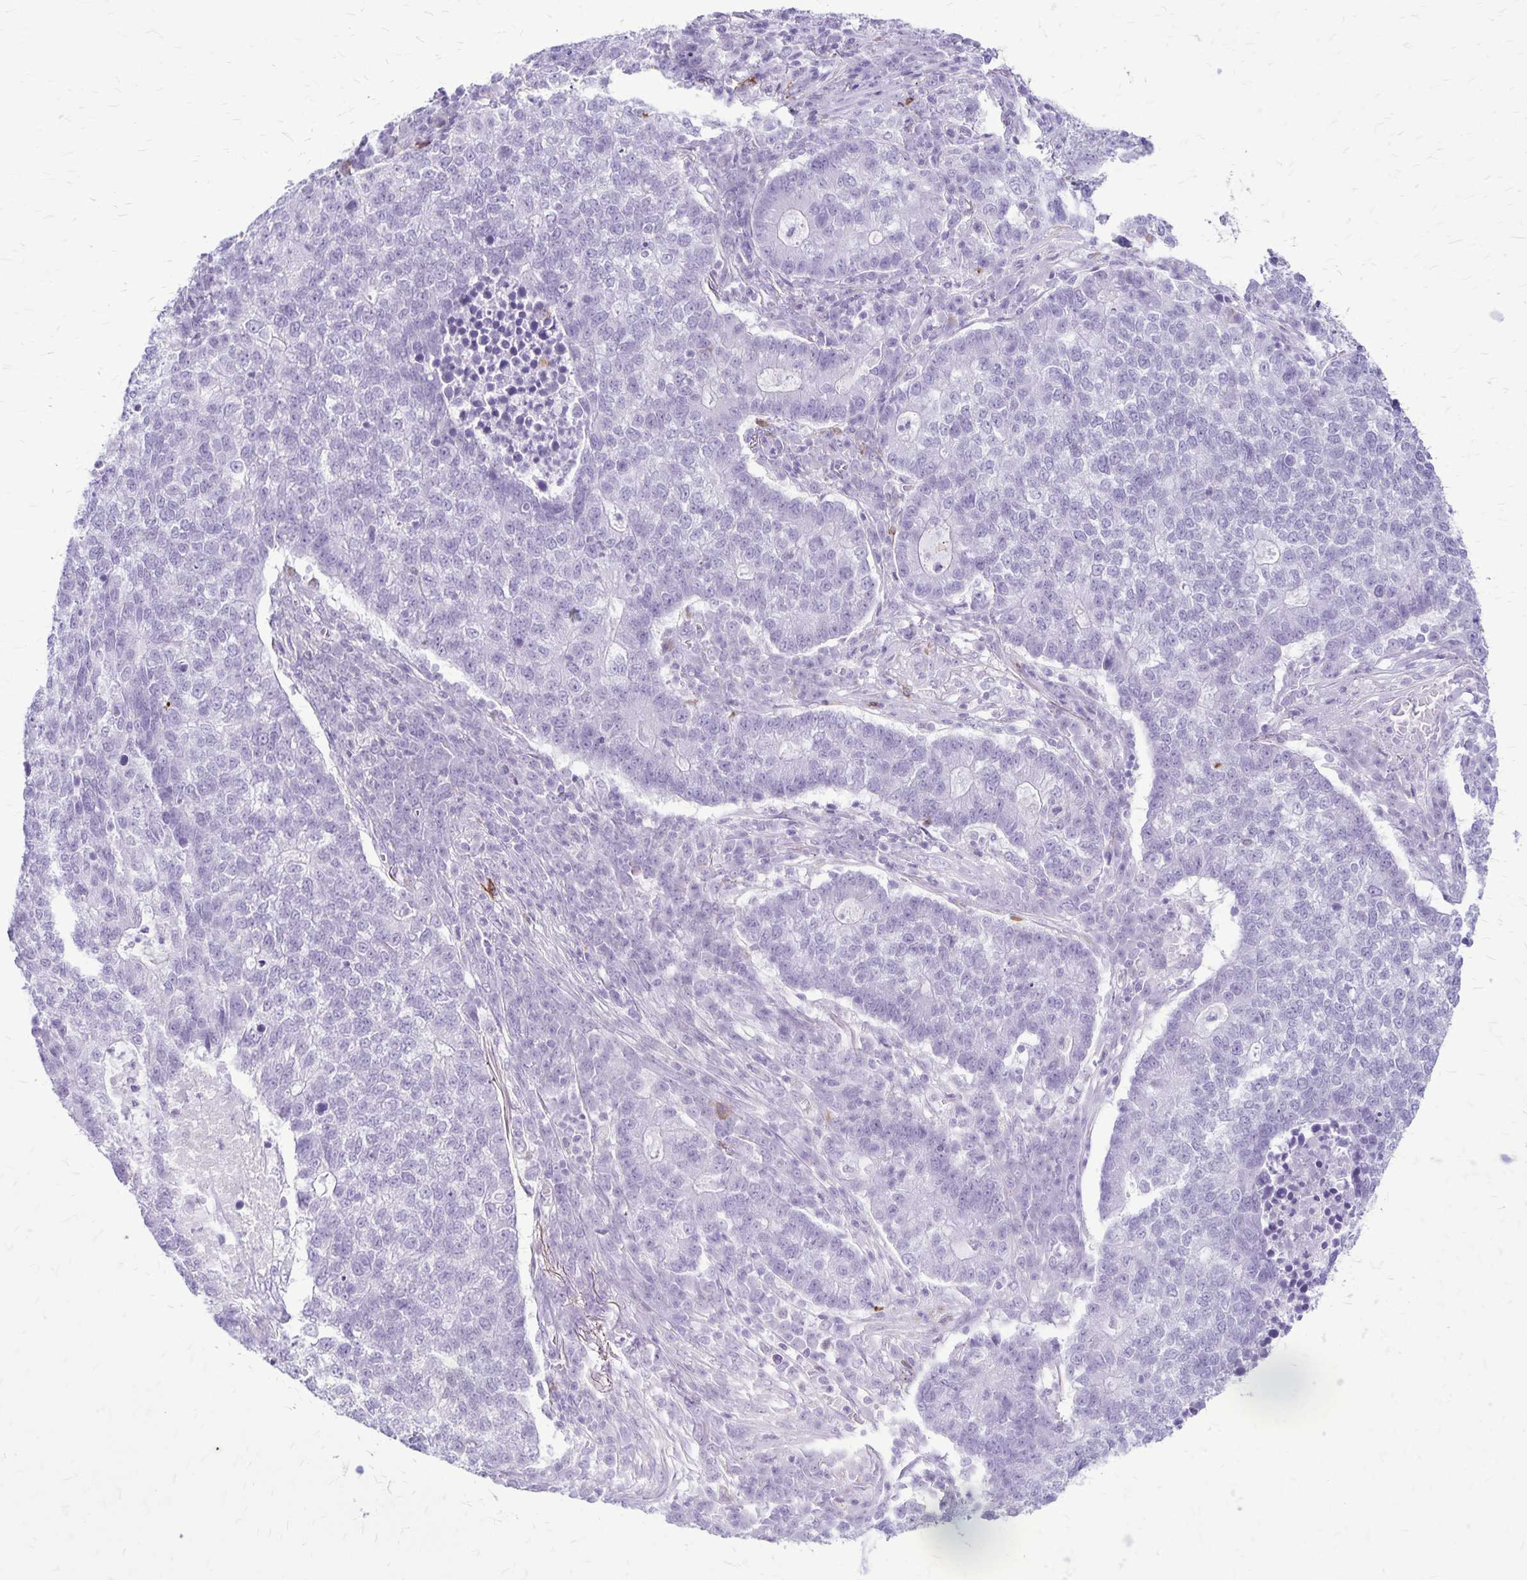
{"staining": {"intensity": "negative", "quantity": "none", "location": "none"}, "tissue": "lung cancer", "cell_type": "Tumor cells", "image_type": "cancer", "snomed": [{"axis": "morphology", "description": "Adenocarcinoma, NOS"}, {"axis": "topography", "description": "Lung"}], "caption": "Immunohistochemical staining of human lung cancer shows no significant positivity in tumor cells.", "gene": "RTN1", "patient": {"sex": "male", "age": 57}}